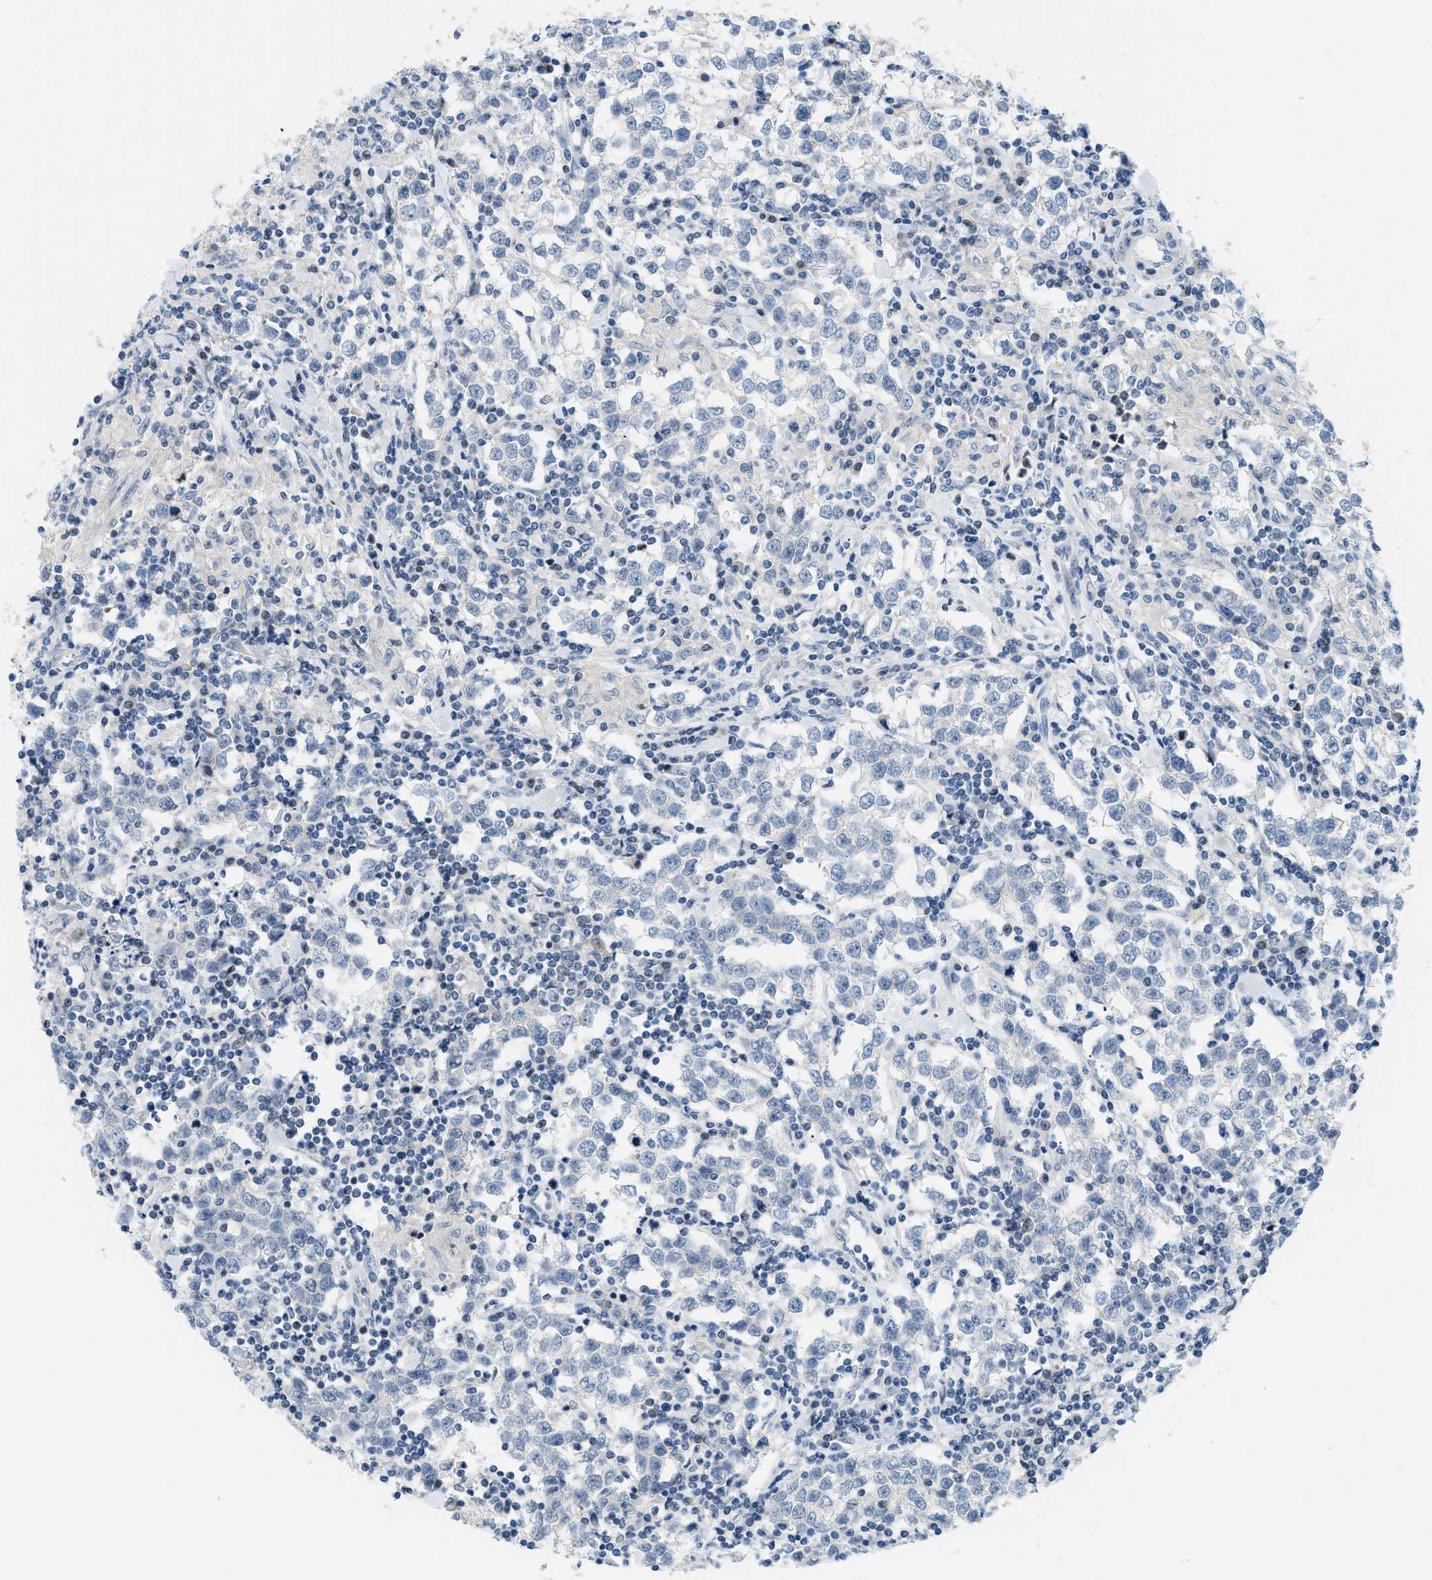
{"staining": {"intensity": "negative", "quantity": "none", "location": "none"}, "tissue": "testis cancer", "cell_type": "Tumor cells", "image_type": "cancer", "snomed": [{"axis": "morphology", "description": "Seminoma, NOS"}, {"axis": "morphology", "description": "Carcinoma, Embryonal, NOS"}, {"axis": "topography", "description": "Testis"}], "caption": "High power microscopy micrograph of an immunohistochemistry (IHC) photomicrograph of testis cancer, revealing no significant staining in tumor cells. The staining is performed using DAB (3,3'-diaminobenzidine) brown chromogen with nuclei counter-stained in using hematoxylin.", "gene": "FDCSP", "patient": {"sex": "male", "age": 36}}